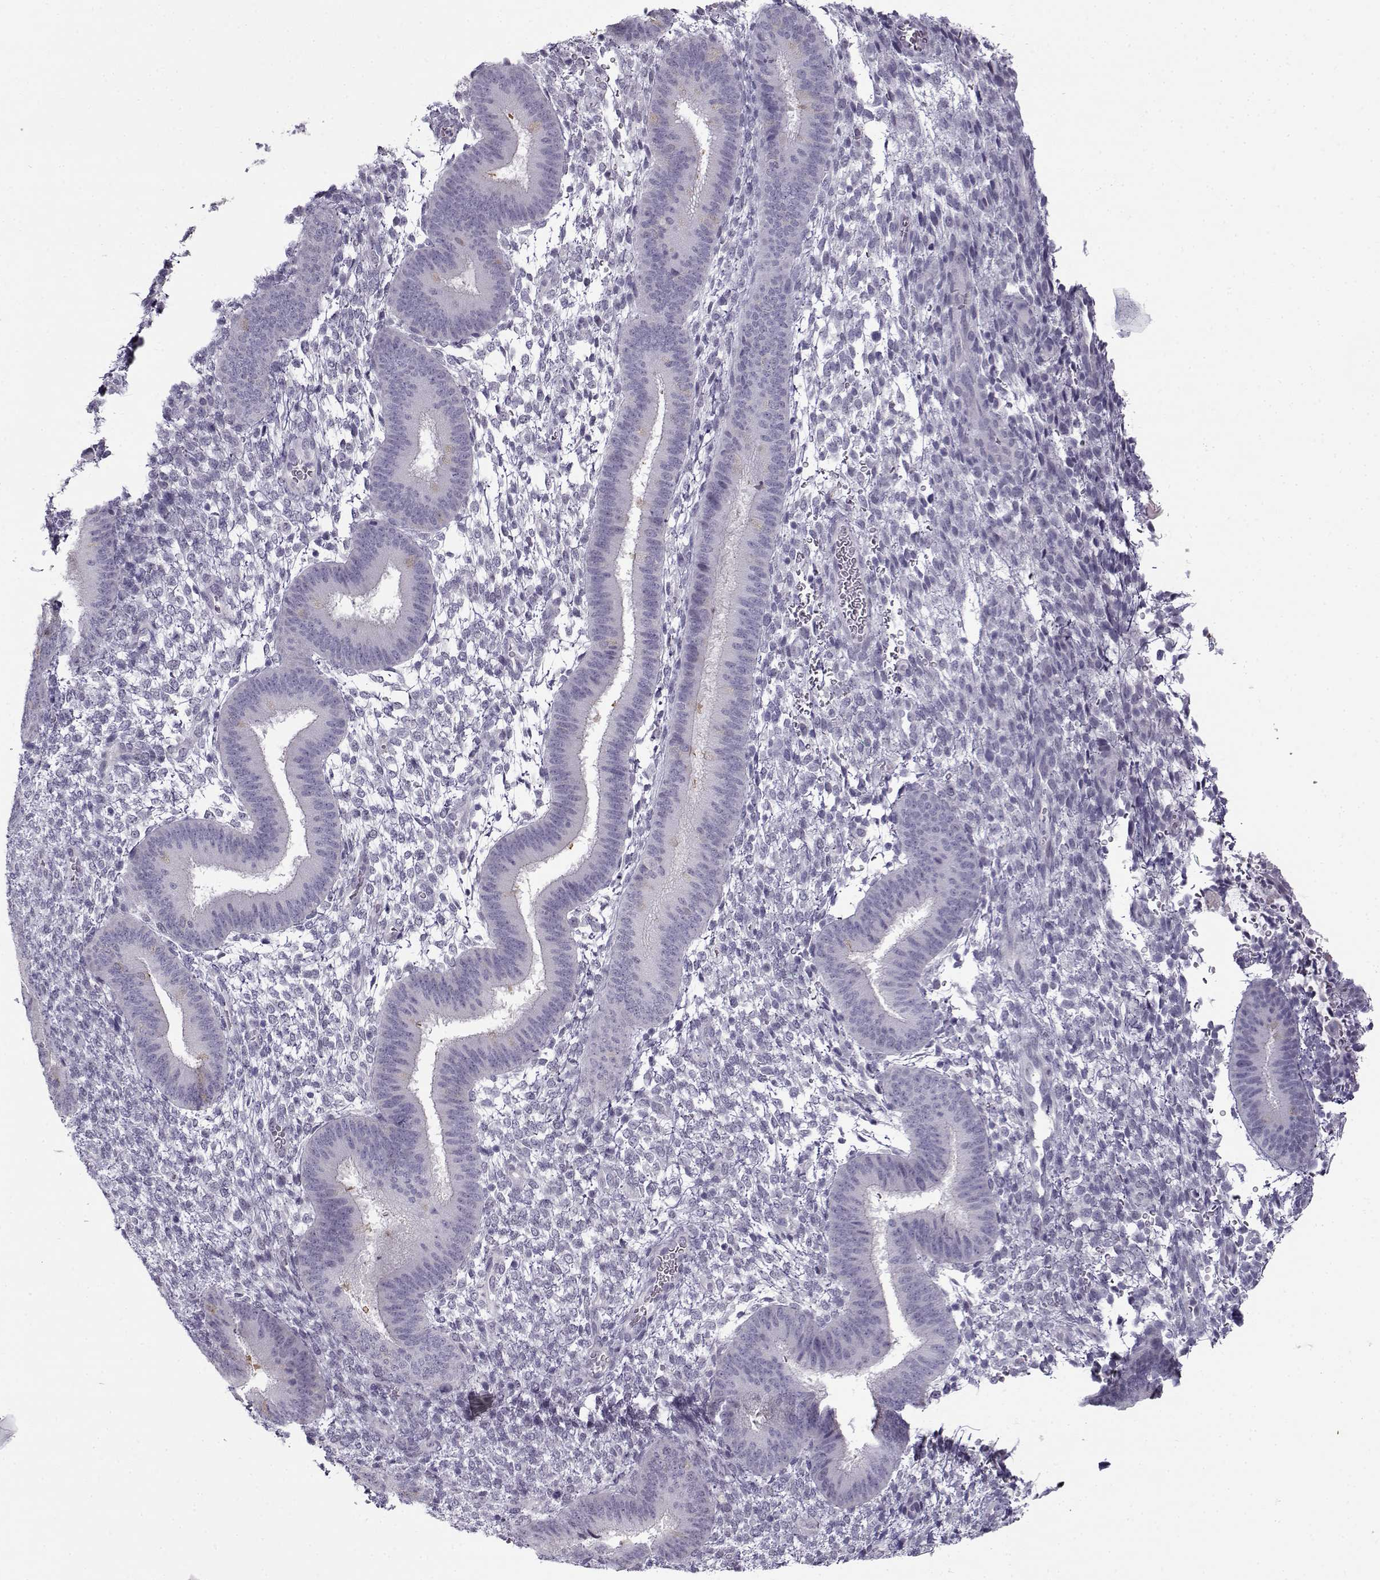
{"staining": {"intensity": "negative", "quantity": "none", "location": "none"}, "tissue": "endometrium", "cell_type": "Cells in endometrial stroma", "image_type": "normal", "snomed": [{"axis": "morphology", "description": "Normal tissue, NOS"}, {"axis": "topography", "description": "Endometrium"}], "caption": "The image displays no staining of cells in endometrial stroma in benign endometrium.", "gene": "TEX55", "patient": {"sex": "female", "age": 39}}